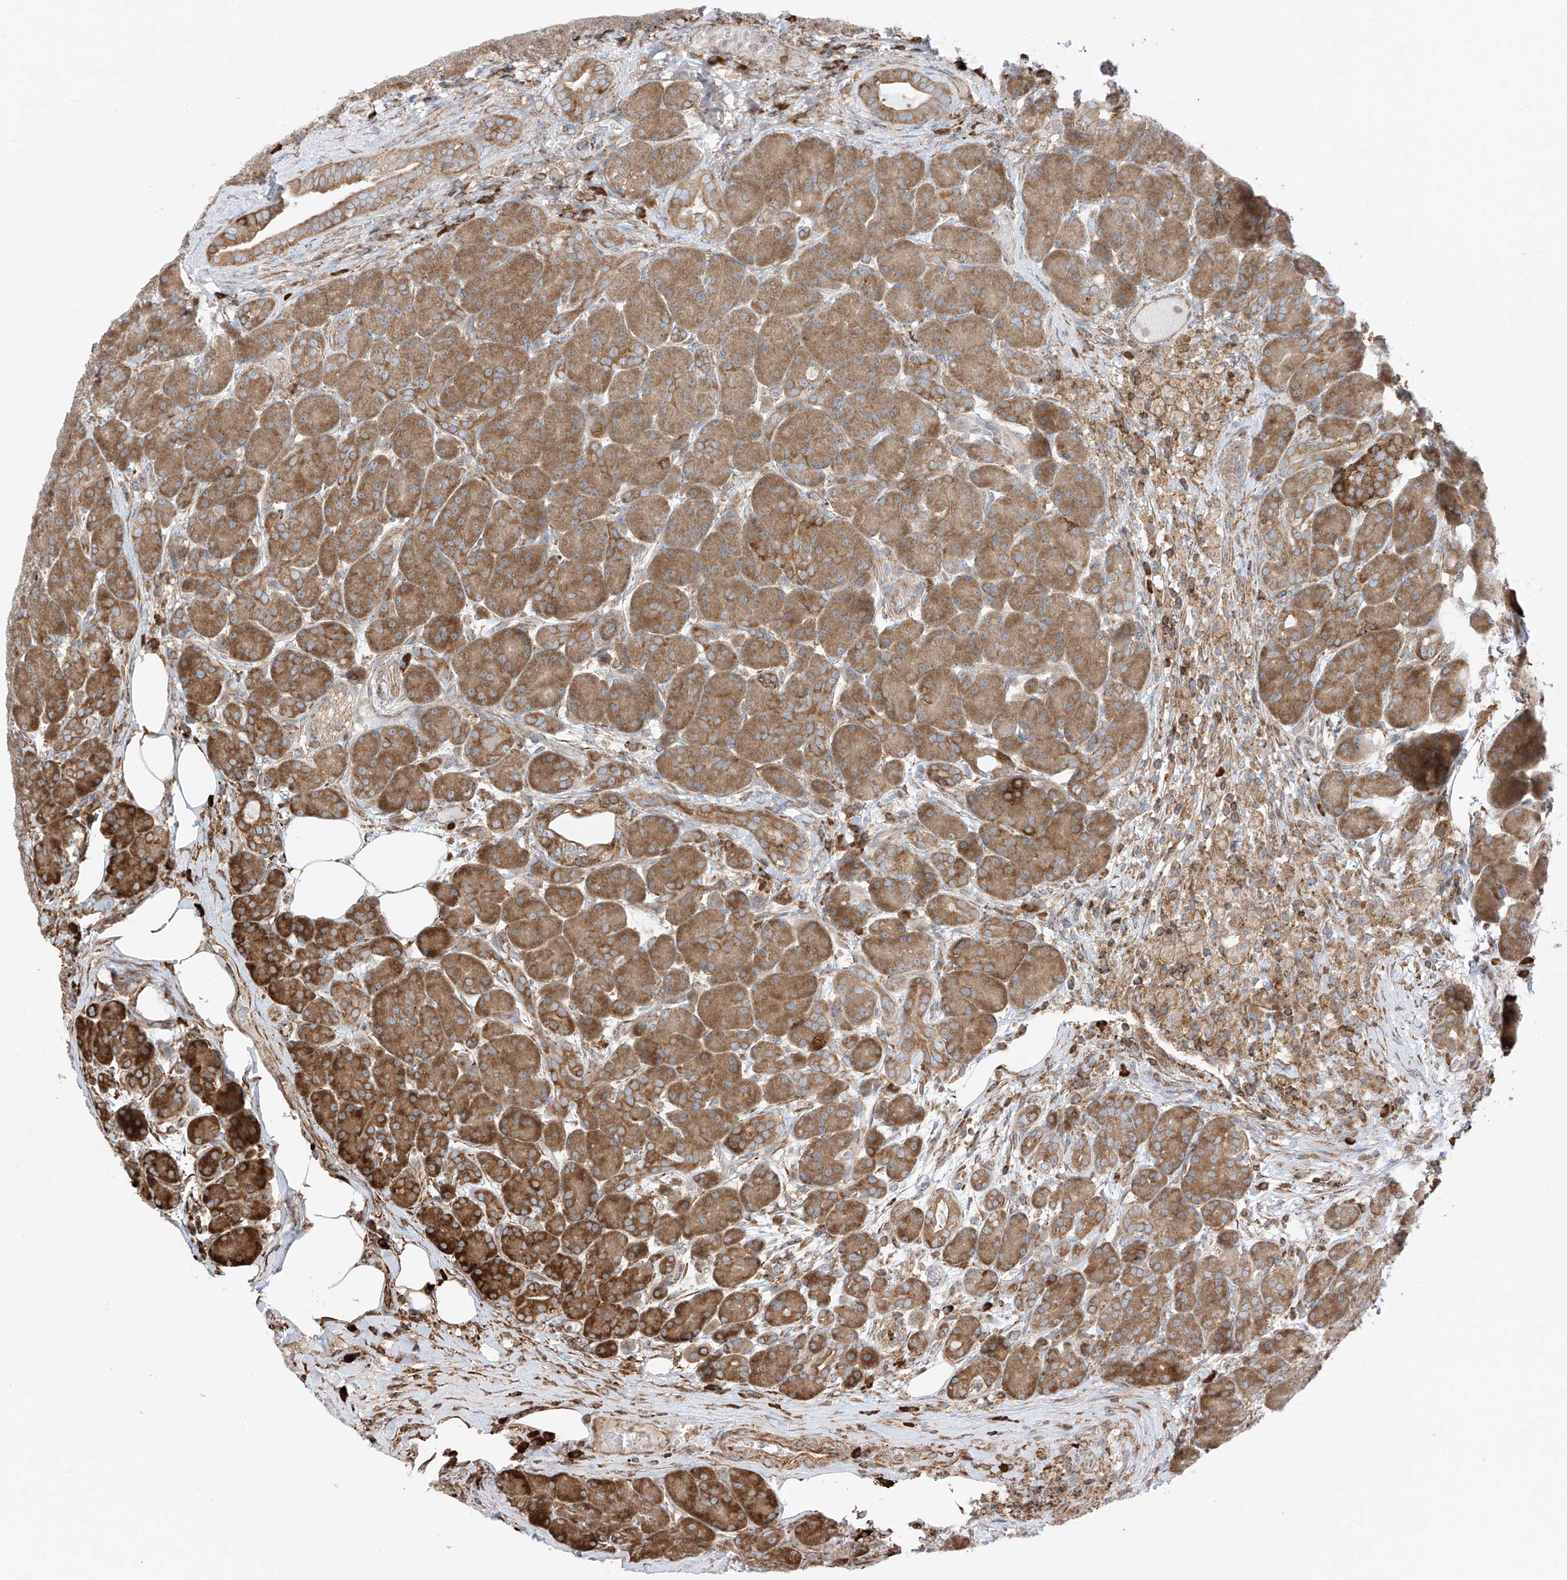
{"staining": {"intensity": "strong", "quantity": ">75%", "location": "cytoplasmic/membranous"}, "tissue": "pancreas", "cell_type": "Exocrine glandular cells", "image_type": "normal", "snomed": [{"axis": "morphology", "description": "Normal tissue, NOS"}, {"axis": "topography", "description": "Pancreas"}], "caption": "Benign pancreas was stained to show a protein in brown. There is high levels of strong cytoplasmic/membranous staining in approximately >75% of exocrine glandular cells. (DAB (3,3'-diaminobenzidine) IHC, brown staining for protein, blue staining for nuclei).", "gene": "XKR3", "patient": {"sex": "male", "age": 63}}